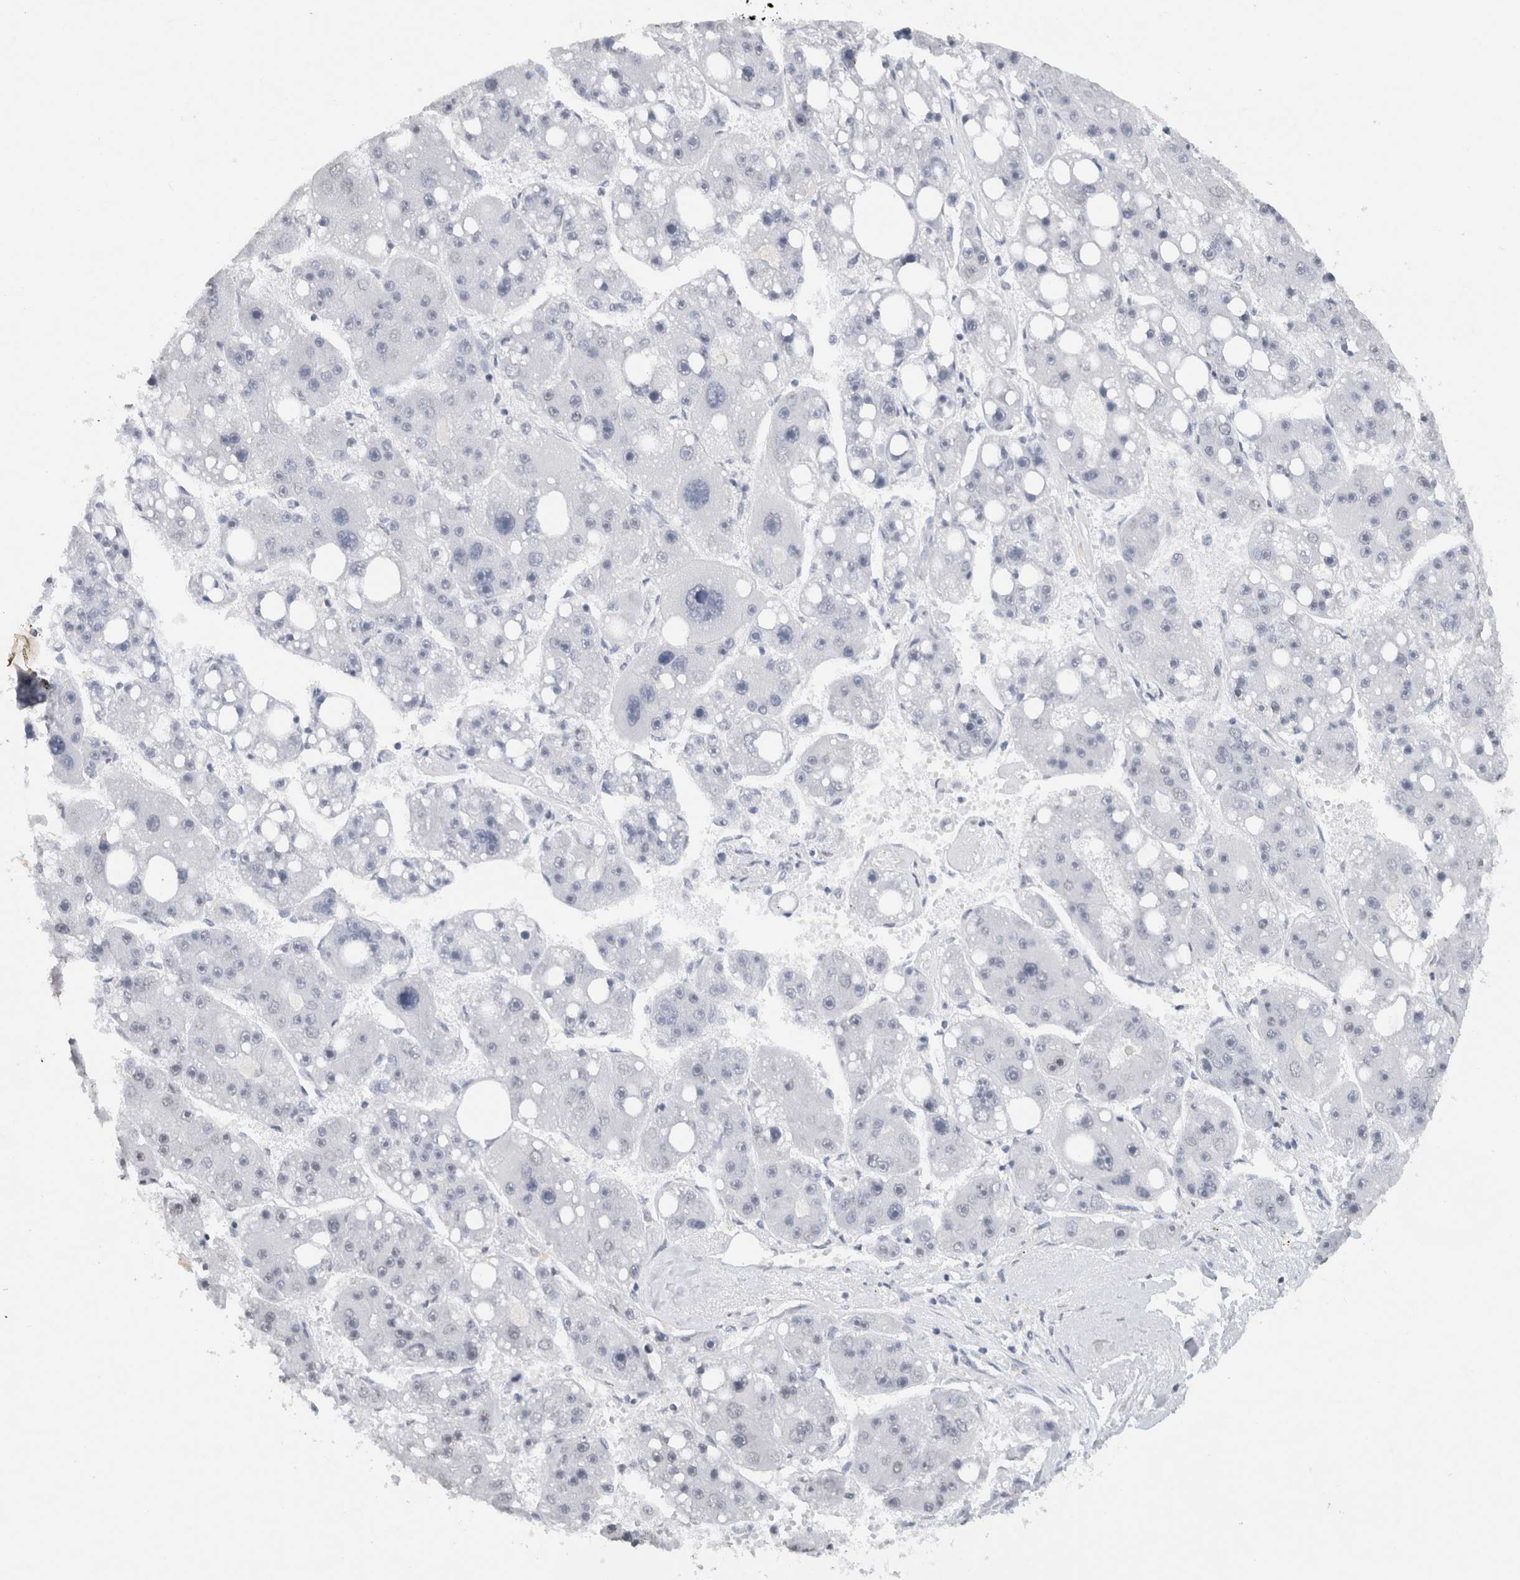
{"staining": {"intensity": "negative", "quantity": "none", "location": "none"}, "tissue": "liver cancer", "cell_type": "Tumor cells", "image_type": "cancer", "snomed": [{"axis": "morphology", "description": "Carcinoma, Hepatocellular, NOS"}, {"axis": "topography", "description": "Liver"}], "caption": "Immunohistochemistry (IHC) of human liver cancer reveals no positivity in tumor cells.", "gene": "CNTN1", "patient": {"sex": "female", "age": 61}}